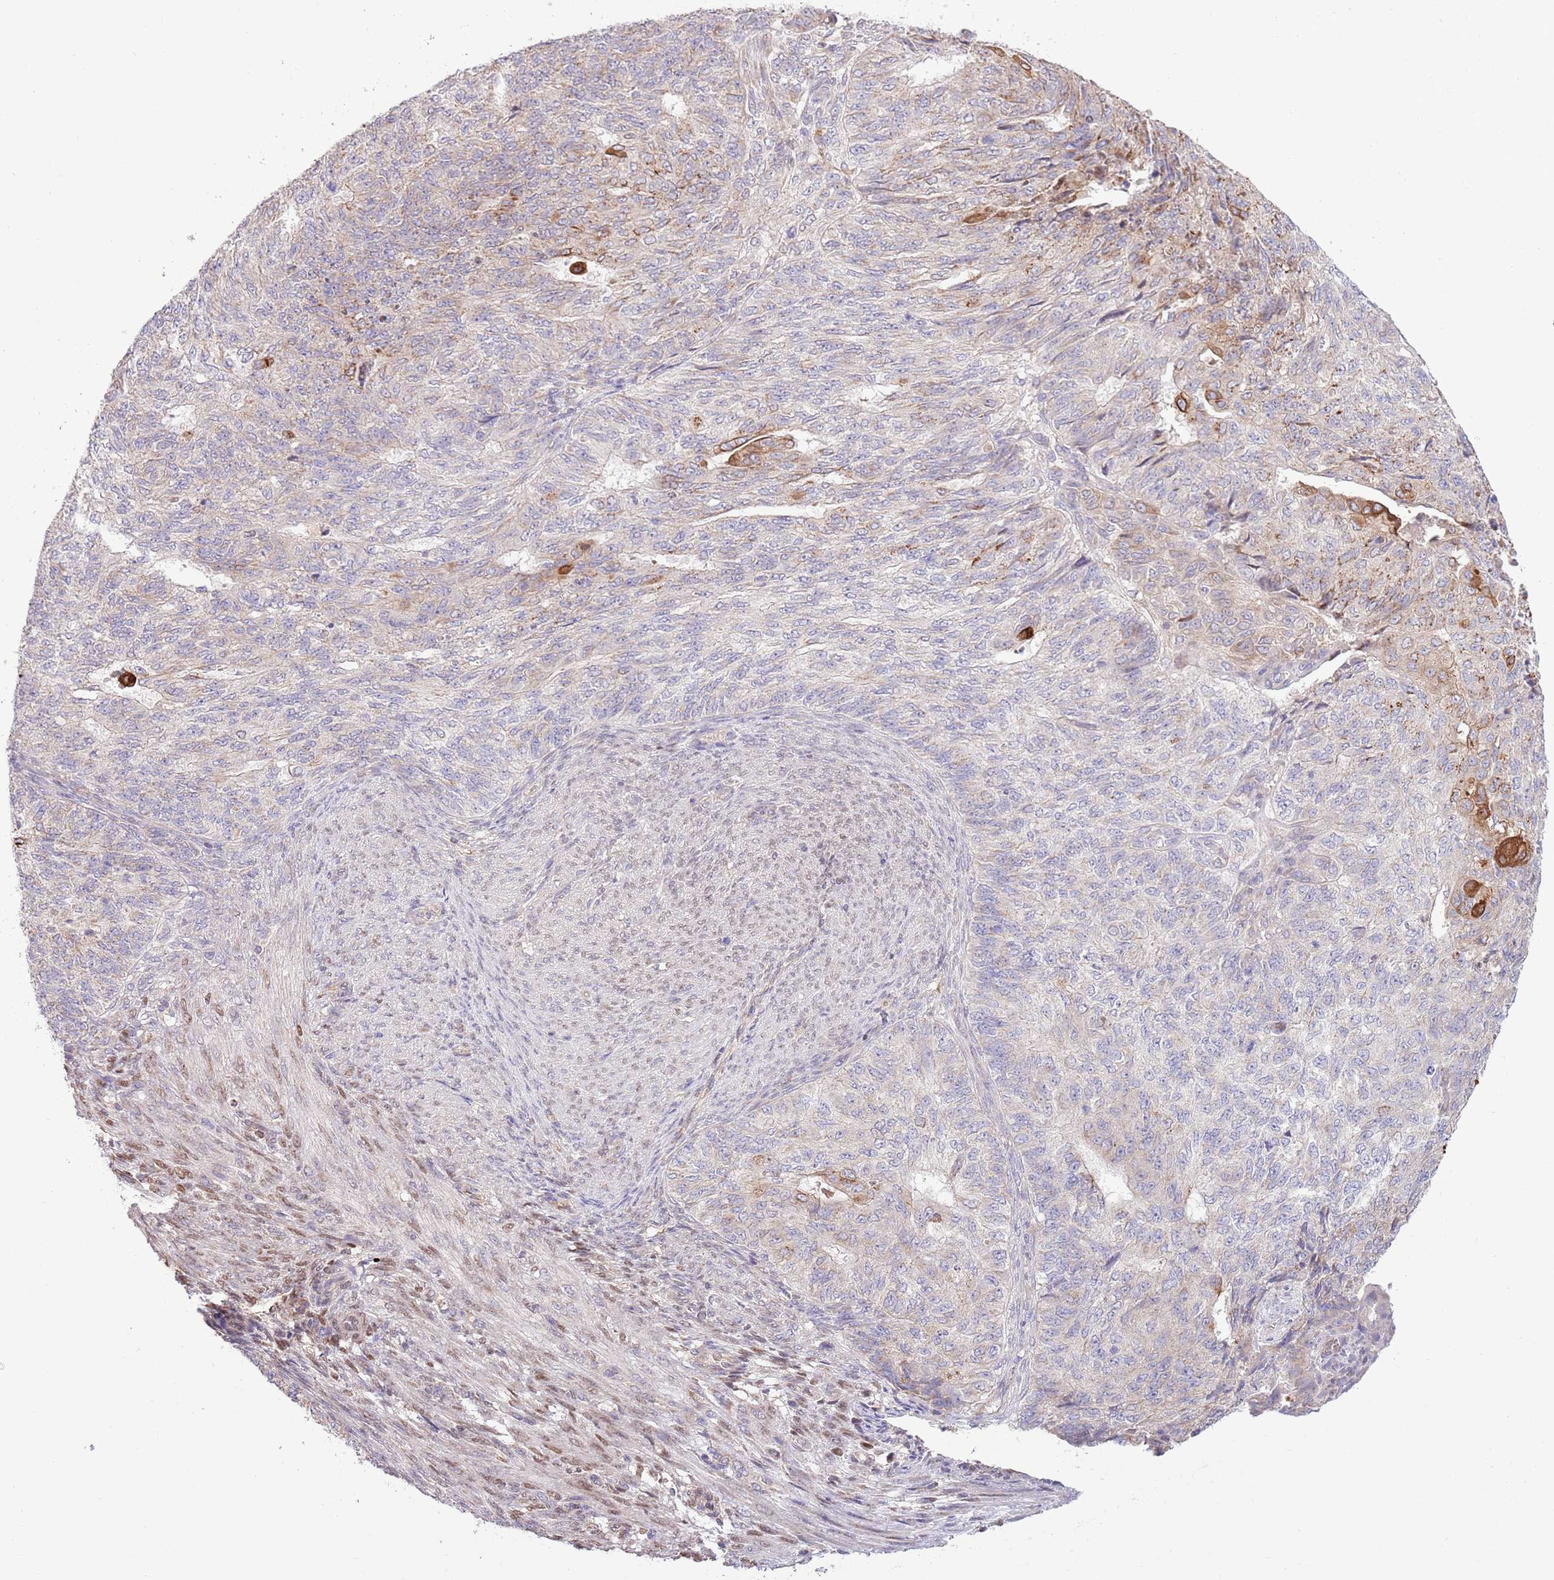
{"staining": {"intensity": "moderate", "quantity": "<25%", "location": "cytoplasmic/membranous"}, "tissue": "endometrial cancer", "cell_type": "Tumor cells", "image_type": "cancer", "snomed": [{"axis": "morphology", "description": "Adenocarcinoma, NOS"}, {"axis": "topography", "description": "Endometrium"}], "caption": "Adenocarcinoma (endometrial) was stained to show a protein in brown. There is low levels of moderate cytoplasmic/membranous positivity in approximately <25% of tumor cells.", "gene": "ARL2BP", "patient": {"sex": "female", "age": 32}}